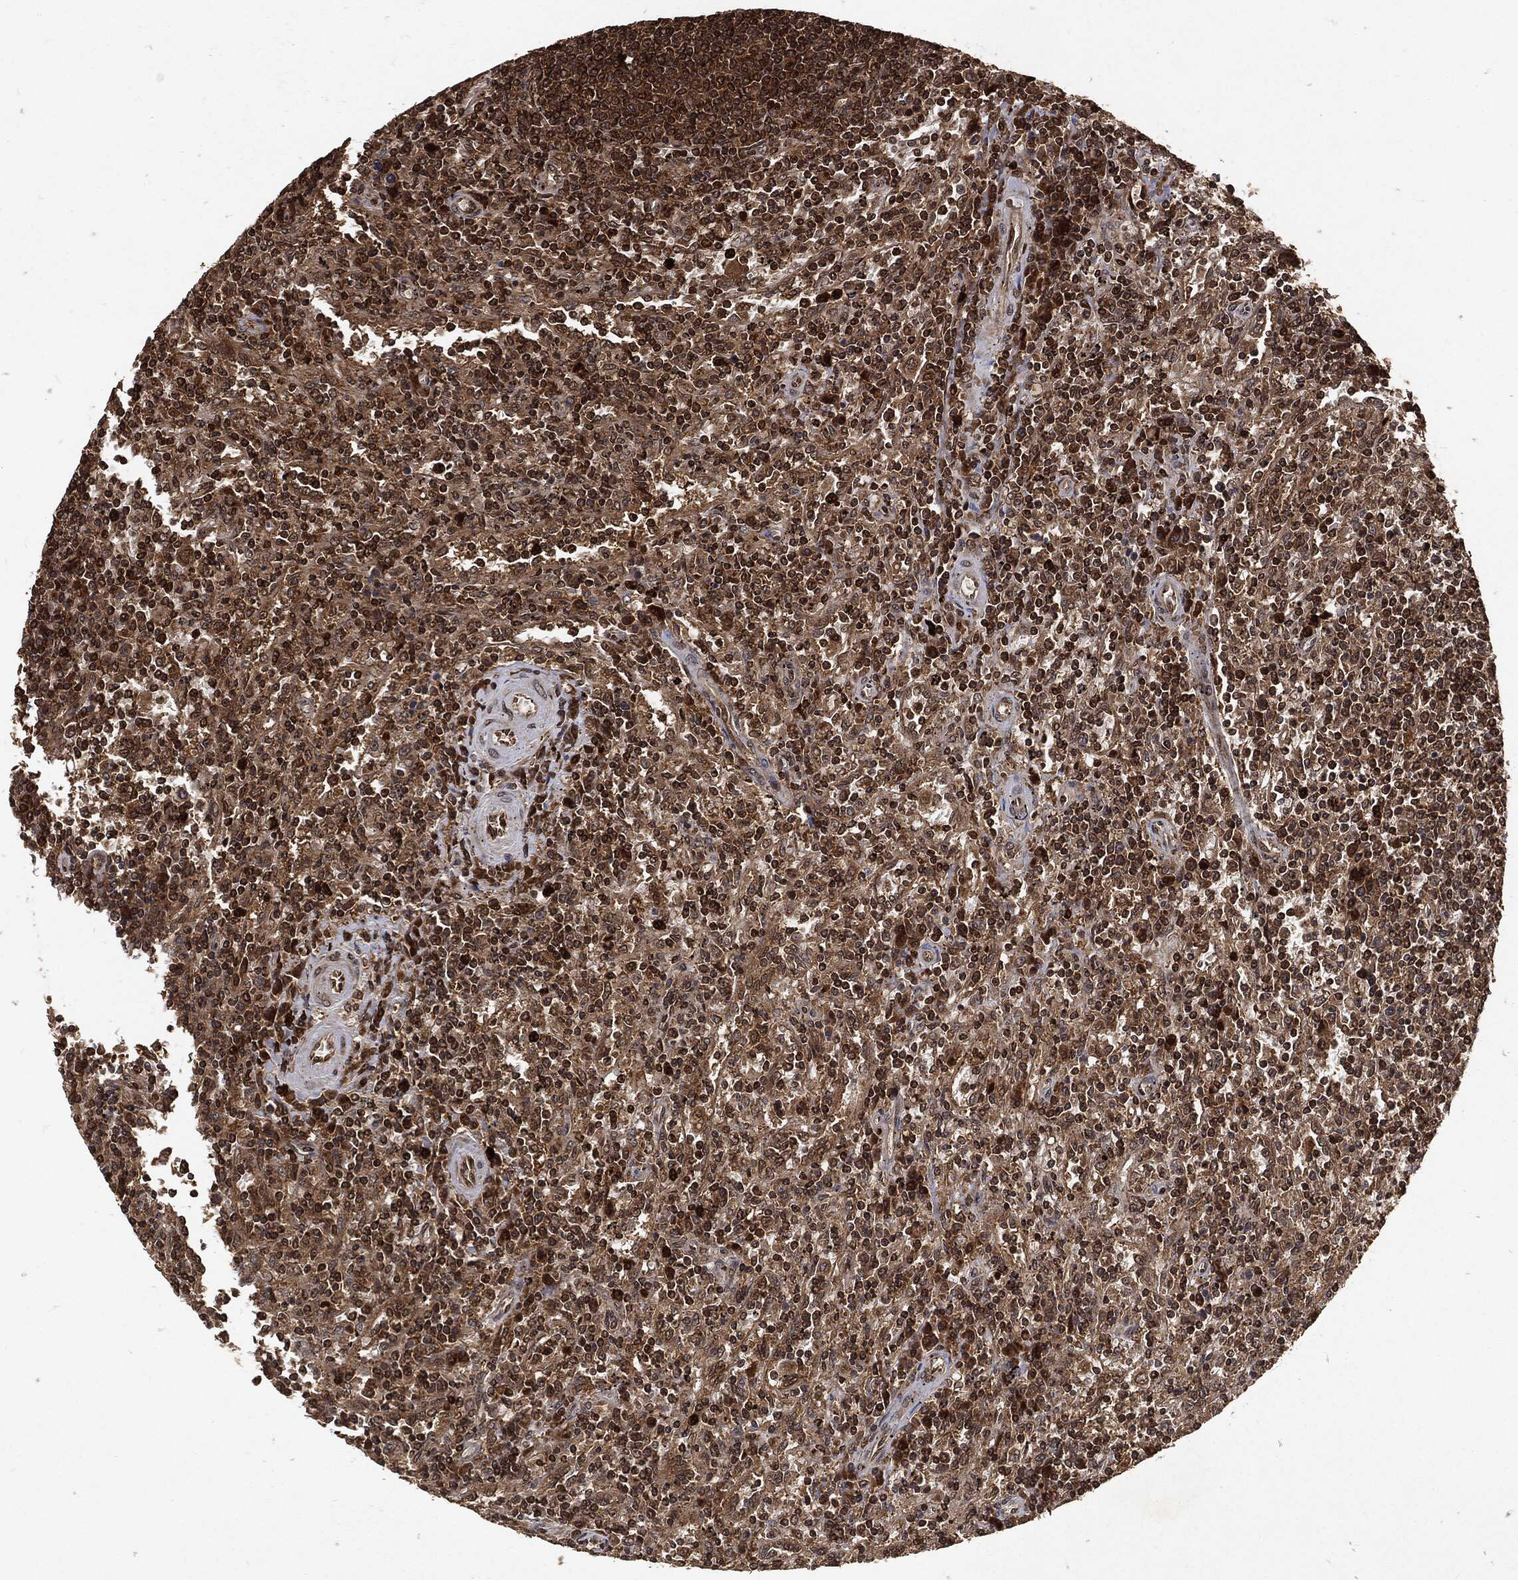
{"staining": {"intensity": "moderate", "quantity": ">75%", "location": "cytoplasmic/membranous,nuclear"}, "tissue": "lymphoma", "cell_type": "Tumor cells", "image_type": "cancer", "snomed": [{"axis": "morphology", "description": "Malignant lymphoma, non-Hodgkin's type, Low grade"}, {"axis": "topography", "description": "Spleen"}], "caption": "A medium amount of moderate cytoplasmic/membranous and nuclear staining is present in approximately >75% of tumor cells in low-grade malignant lymphoma, non-Hodgkin's type tissue. (DAB (3,3'-diaminobenzidine) IHC with brightfield microscopy, high magnification).", "gene": "ZNF226", "patient": {"sex": "male", "age": 62}}